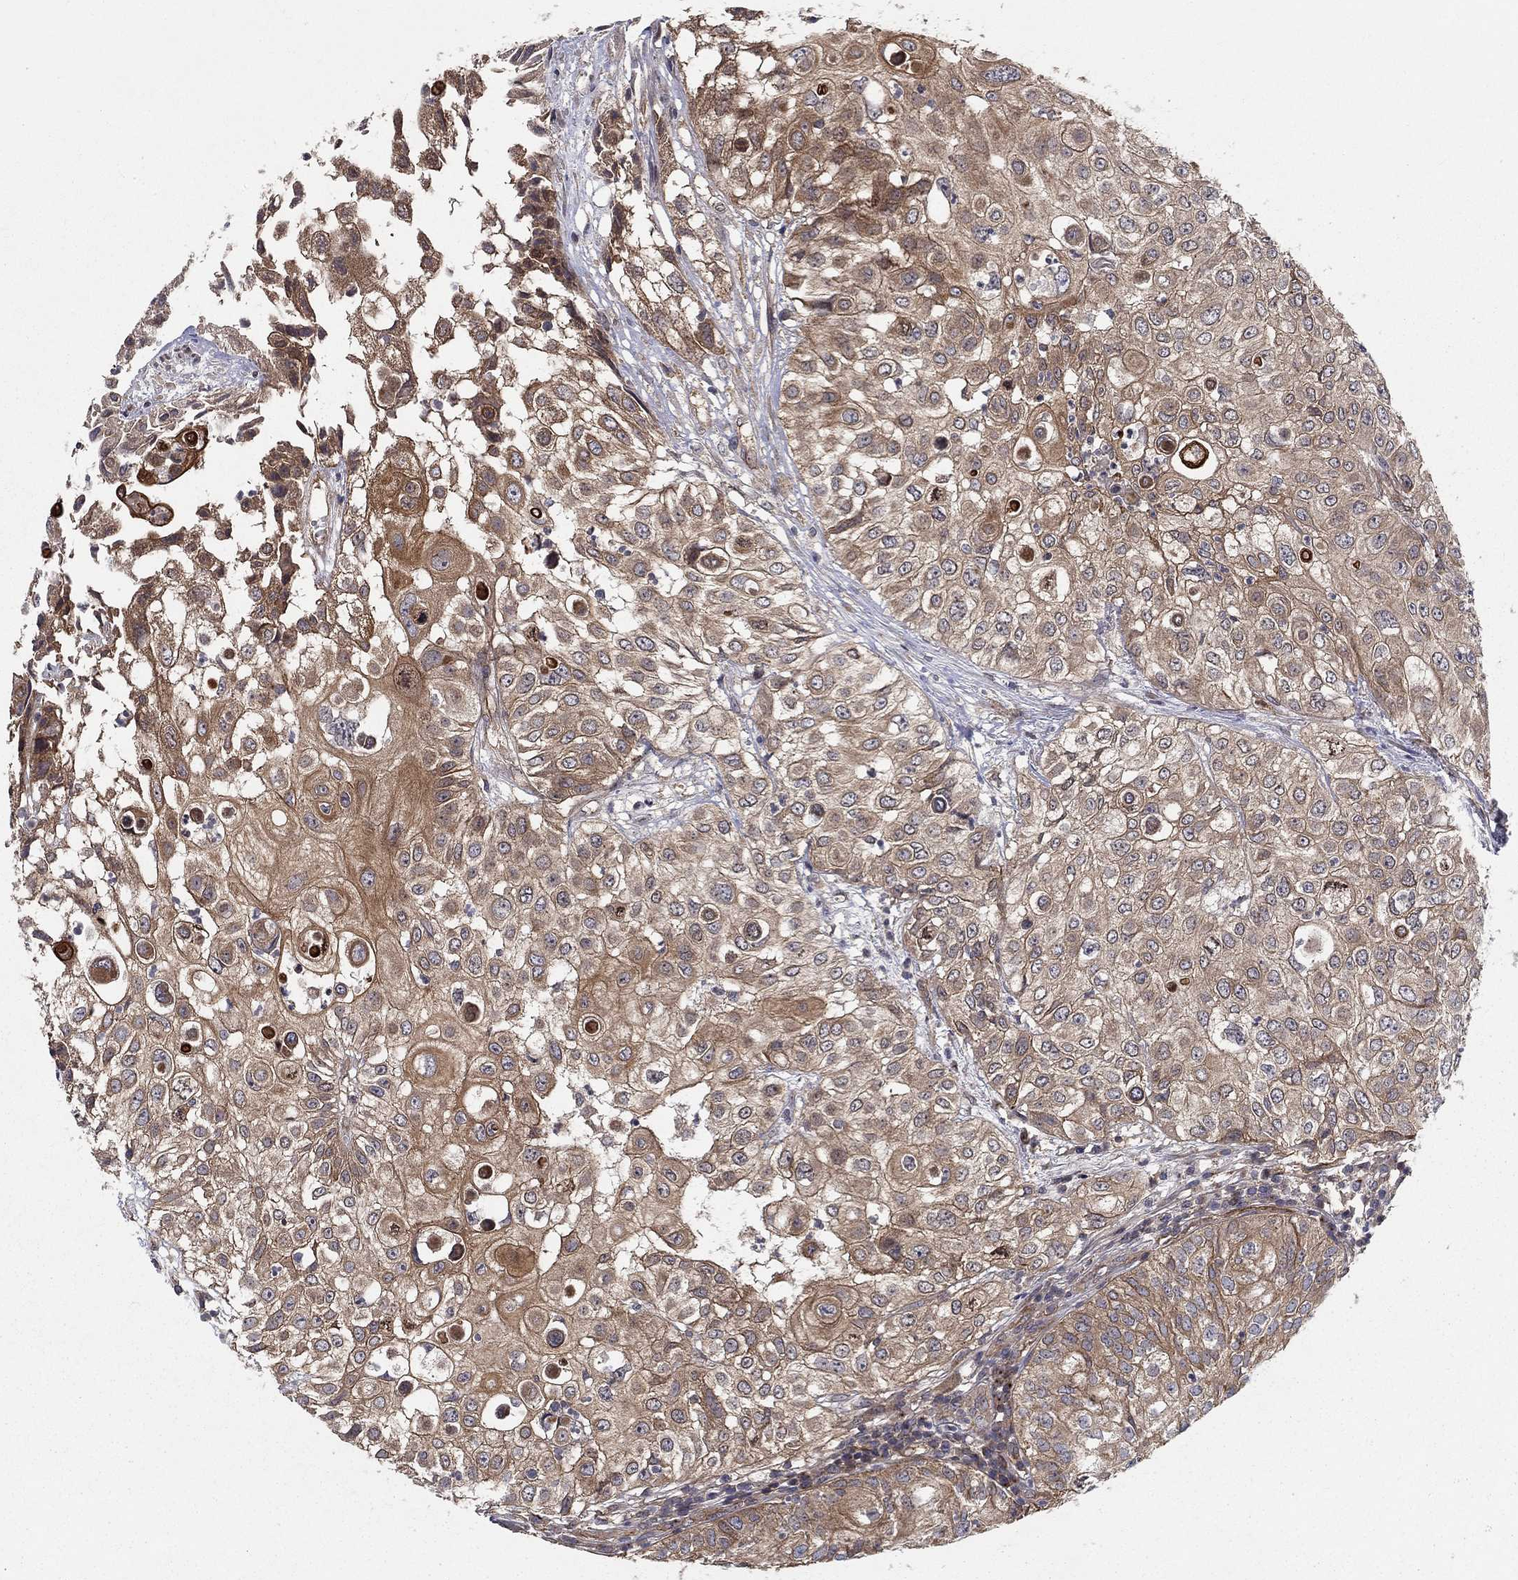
{"staining": {"intensity": "moderate", "quantity": "<25%", "location": "cytoplasmic/membranous"}, "tissue": "urothelial cancer", "cell_type": "Tumor cells", "image_type": "cancer", "snomed": [{"axis": "morphology", "description": "Urothelial carcinoma, High grade"}, {"axis": "topography", "description": "Urinary bladder"}], "caption": "Human urothelial cancer stained with a brown dye reveals moderate cytoplasmic/membranous positive positivity in about <25% of tumor cells.", "gene": "BMERB1", "patient": {"sex": "female", "age": 79}}